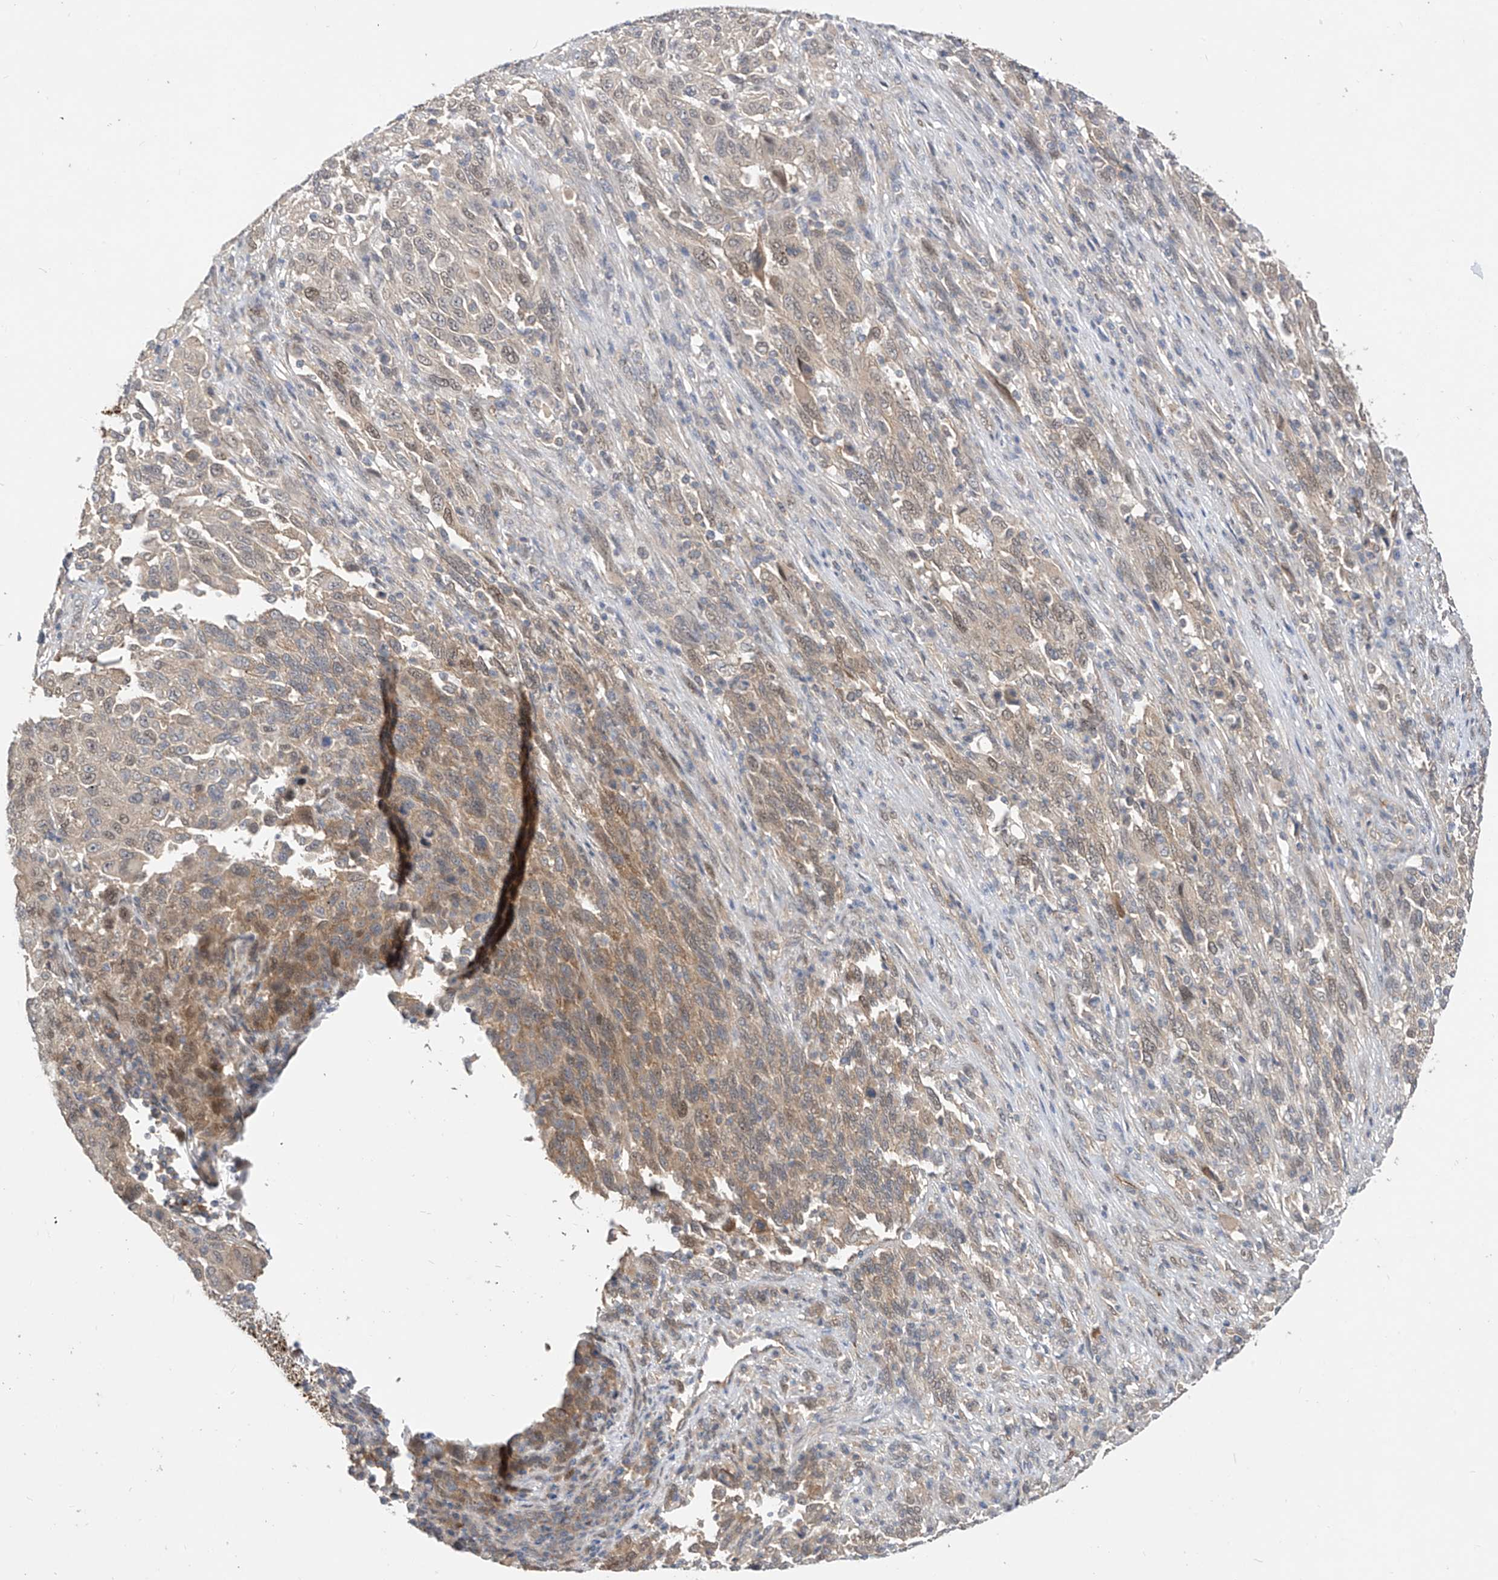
{"staining": {"intensity": "moderate", "quantity": "<25%", "location": "cytoplasmic/membranous"}, "tissue": "melanoma", "cell_type": "Tumor cells", "image_type": "cancer", "snomed": [{"axis": "morphology", "description": "Malignant melanoma, Metastatic site"}, {"axis": "topography", "description": "Lymph node"}], "caption": "IHC of malignant melanoma (metastatic site) shows low levels of moderate cytoplasmic/membranous positivity in about <25% of tumor cells.", "gene": "MRTFA", "patient": {"sex": "male", "age": 61}}